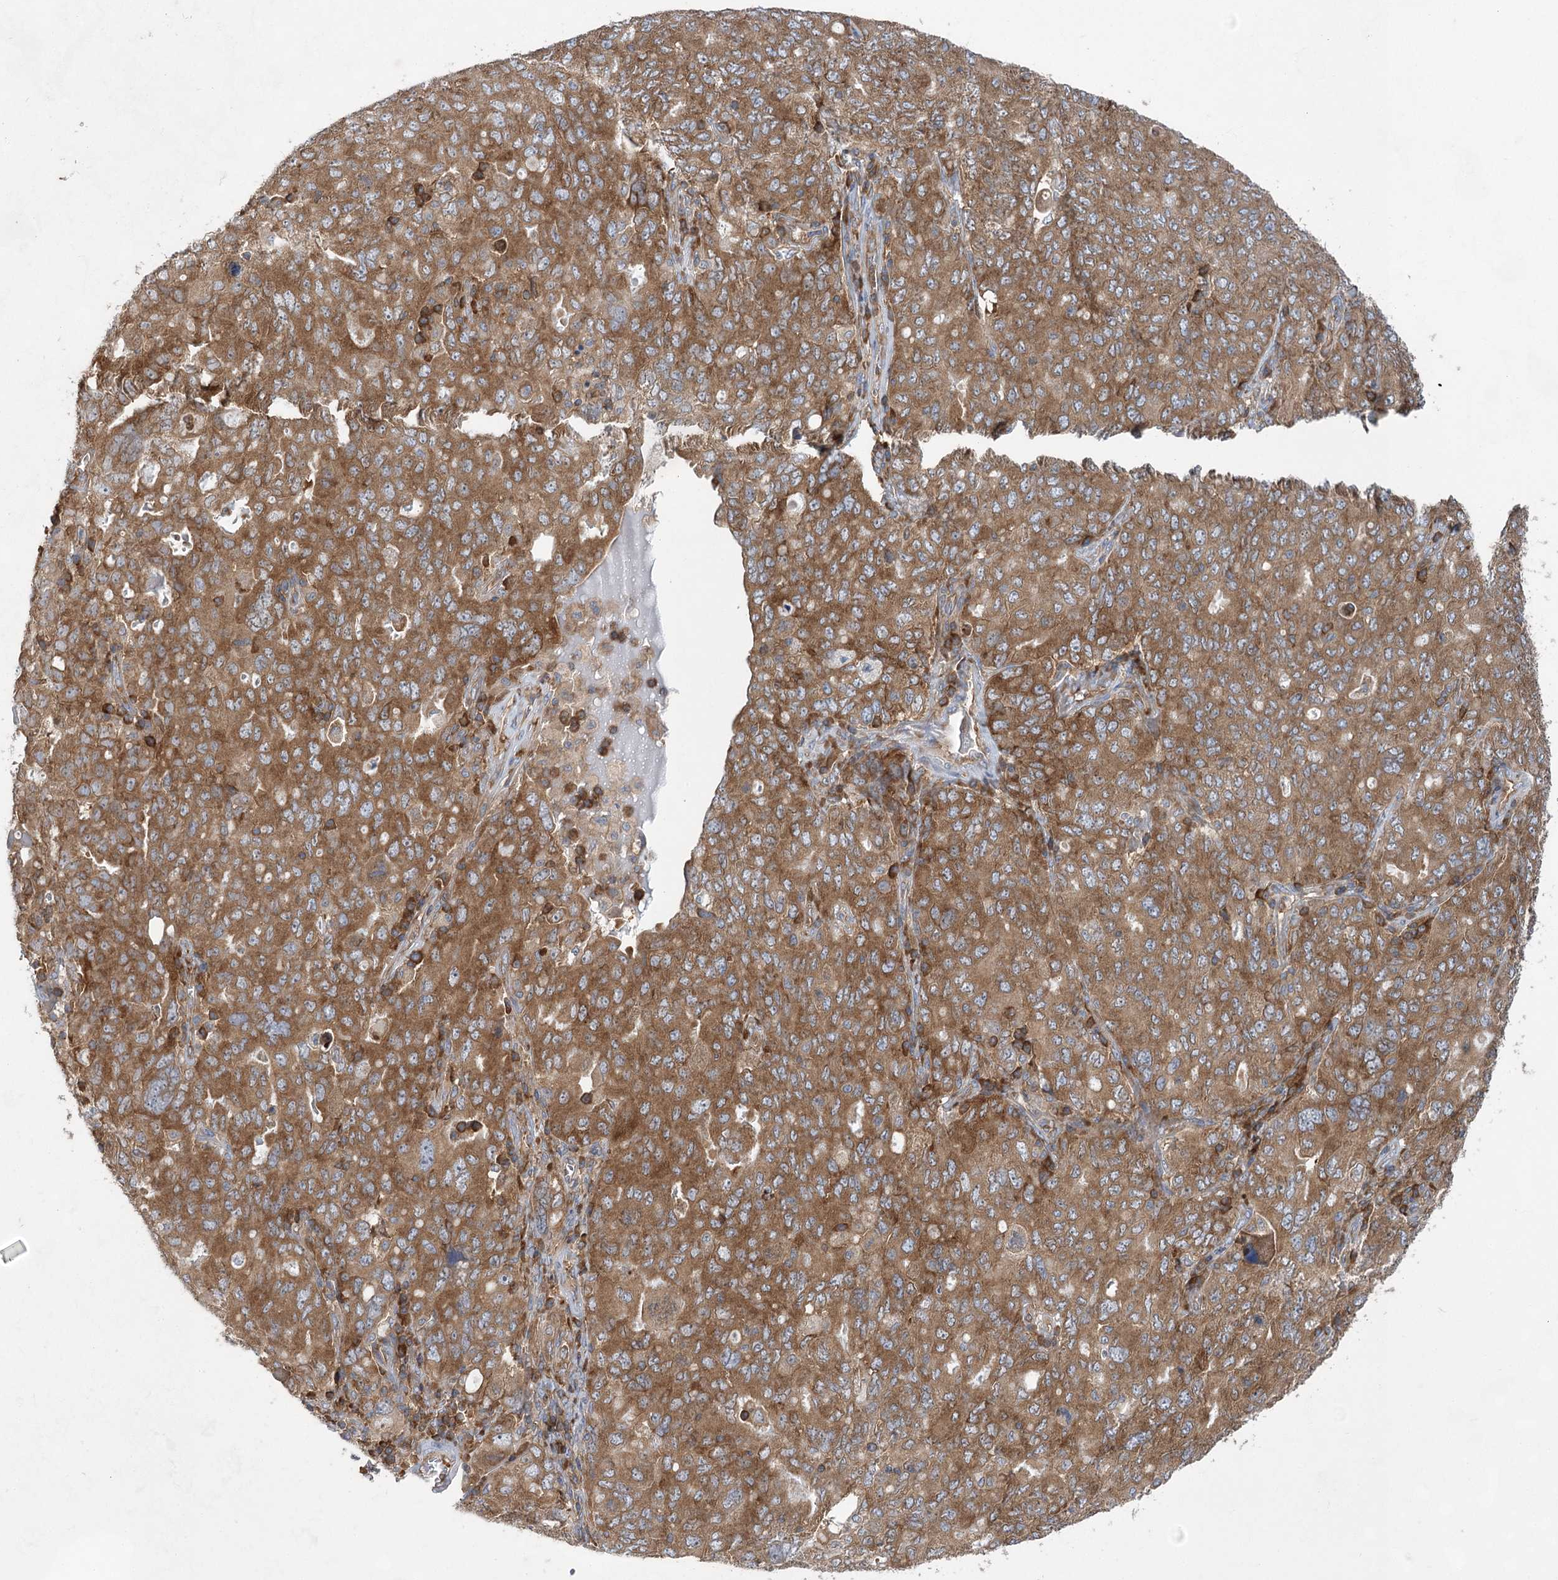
{"staining": {"intensity": "moderate", "quantity": ">75%", "location": "cytoplasmic/membranous"}, "tissue": "ovarian cancer", "cell_type": "Tumor cells", "image_type": "cancer", "snomed": [{"axis": "morphology", "description": "Carcinoma, endometroid"}, {"axis": "topography", "description": "Ovary"}], "caption": "IHC image of neoplastic tissue: ovarian cancer stained using immunohistochemistry (IHC) reveals medium levels of moderate protein expression localized specifically in the cytoplasmic/membranous of tumor cells, appearing as a cytoplasmic/membranous brown color.", "gene": "EIF3A", "patient": {"sex": "female", "age": 62}}